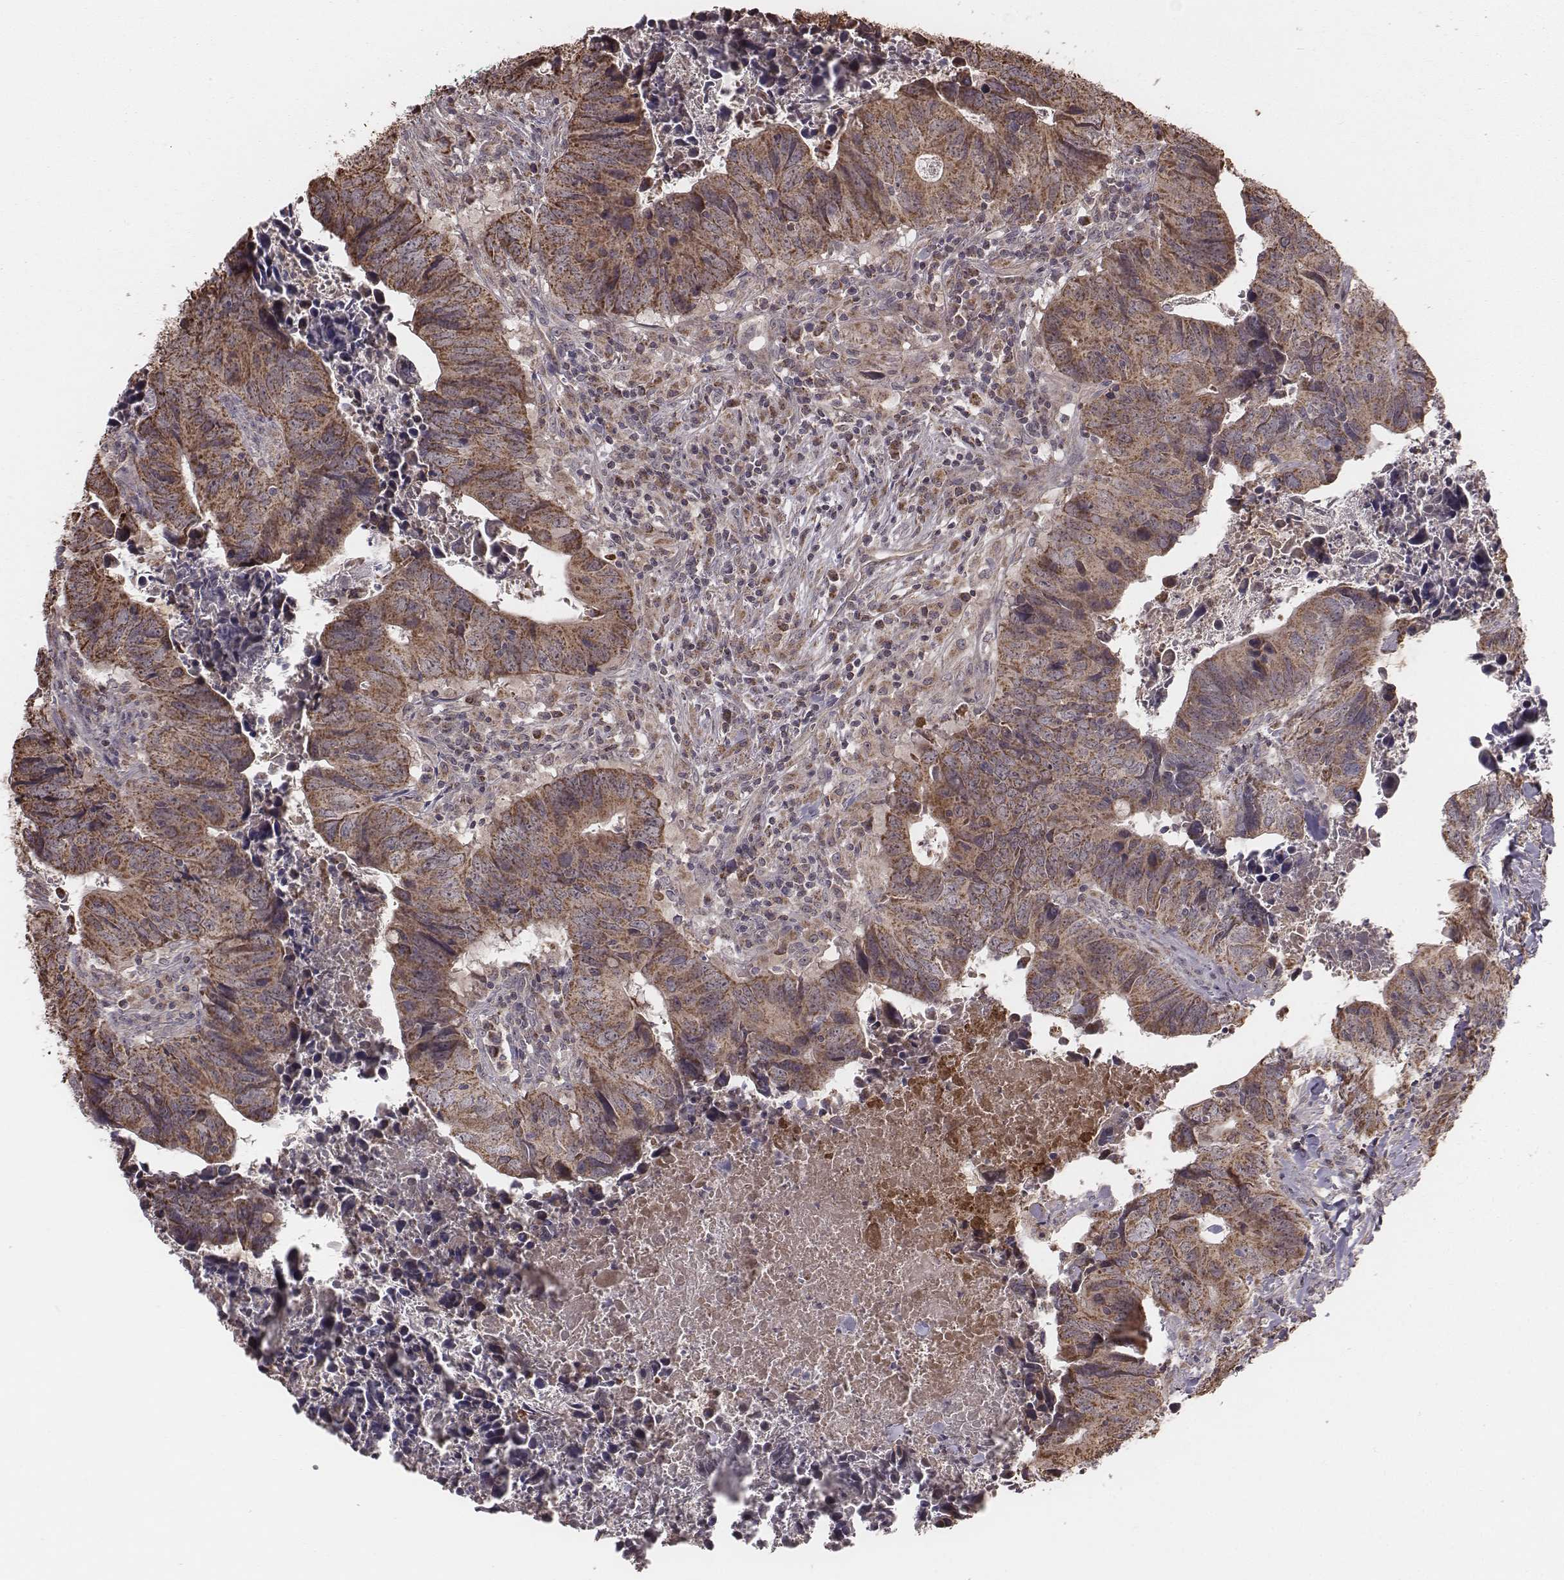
{"staining": {"intensity": "strong", "quantity": ">75%", "location": "cytoplasmic/membranous"}, "tissue": "colorectal cancer", "cell_type": "Tumor cells", "image_type": "cancer", "snomed": [{"axis": "morphology", "description": "Adenocarcinoma, NOS"}, {"axis": "topography", "description": "Colon"}], "caption": "The photomicrograph displays a brown stain indicating the presence of a protein in the cytoplasmic/membranous of tumor cells in colorectal adenocarcinoma.", "gene": "PDCD2L", "patient": {"sex": "female", "age": 82}}